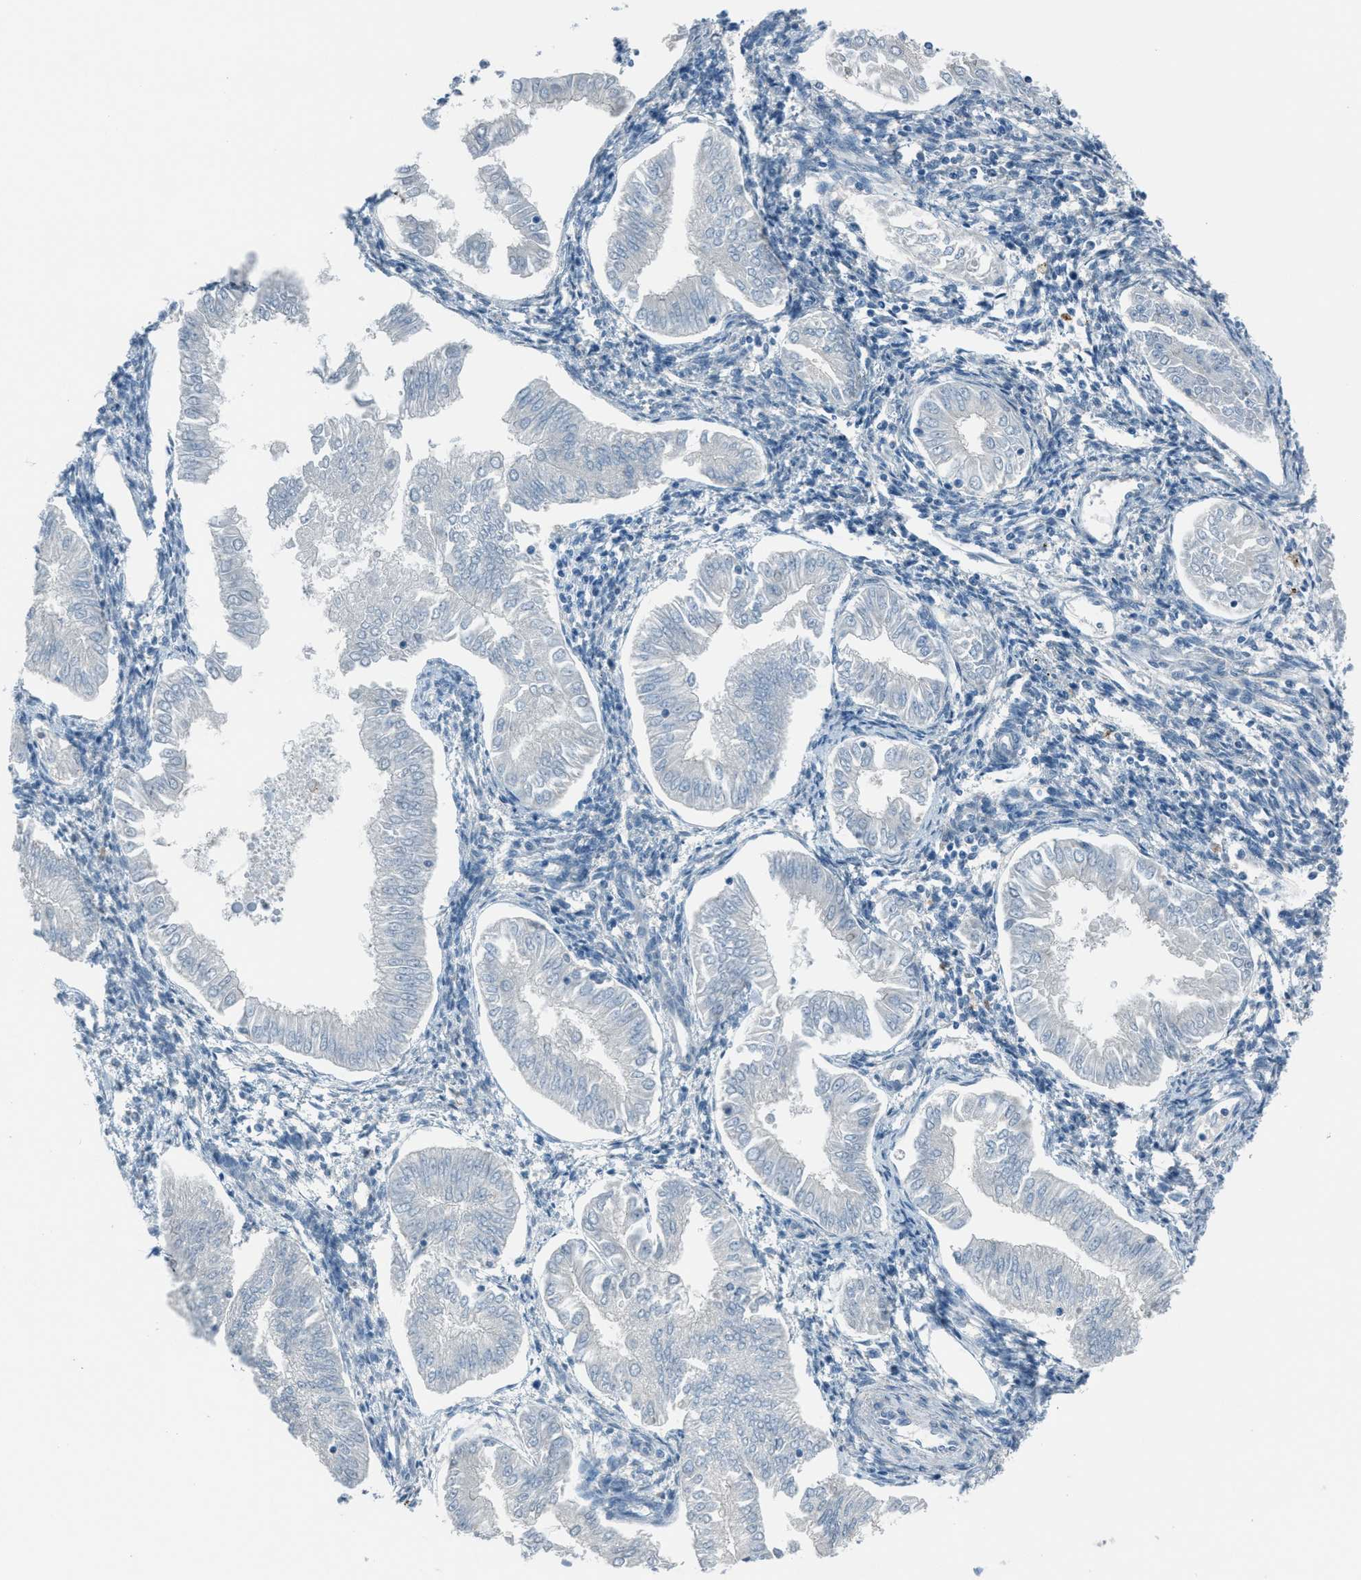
{"staining": {"intensity": "negative", "quantity": "none", "location": "none"}, "tissue": "endometrial cancer", "cell_type": "Tumor cells", "image_type": "cancer", "snomed": [{"axis": "morphology", "description": "Adenocarcinoma, NOS"}, {"axis": "topography", "description": "Endometrium"}], "caption": "Endometrial cancer (adenocarcinoma) stained for a protein using IHC demonstrates no positivity tumor cells.", "gene": "TCF3", "patient": {"sex": "female", "age": 53}}